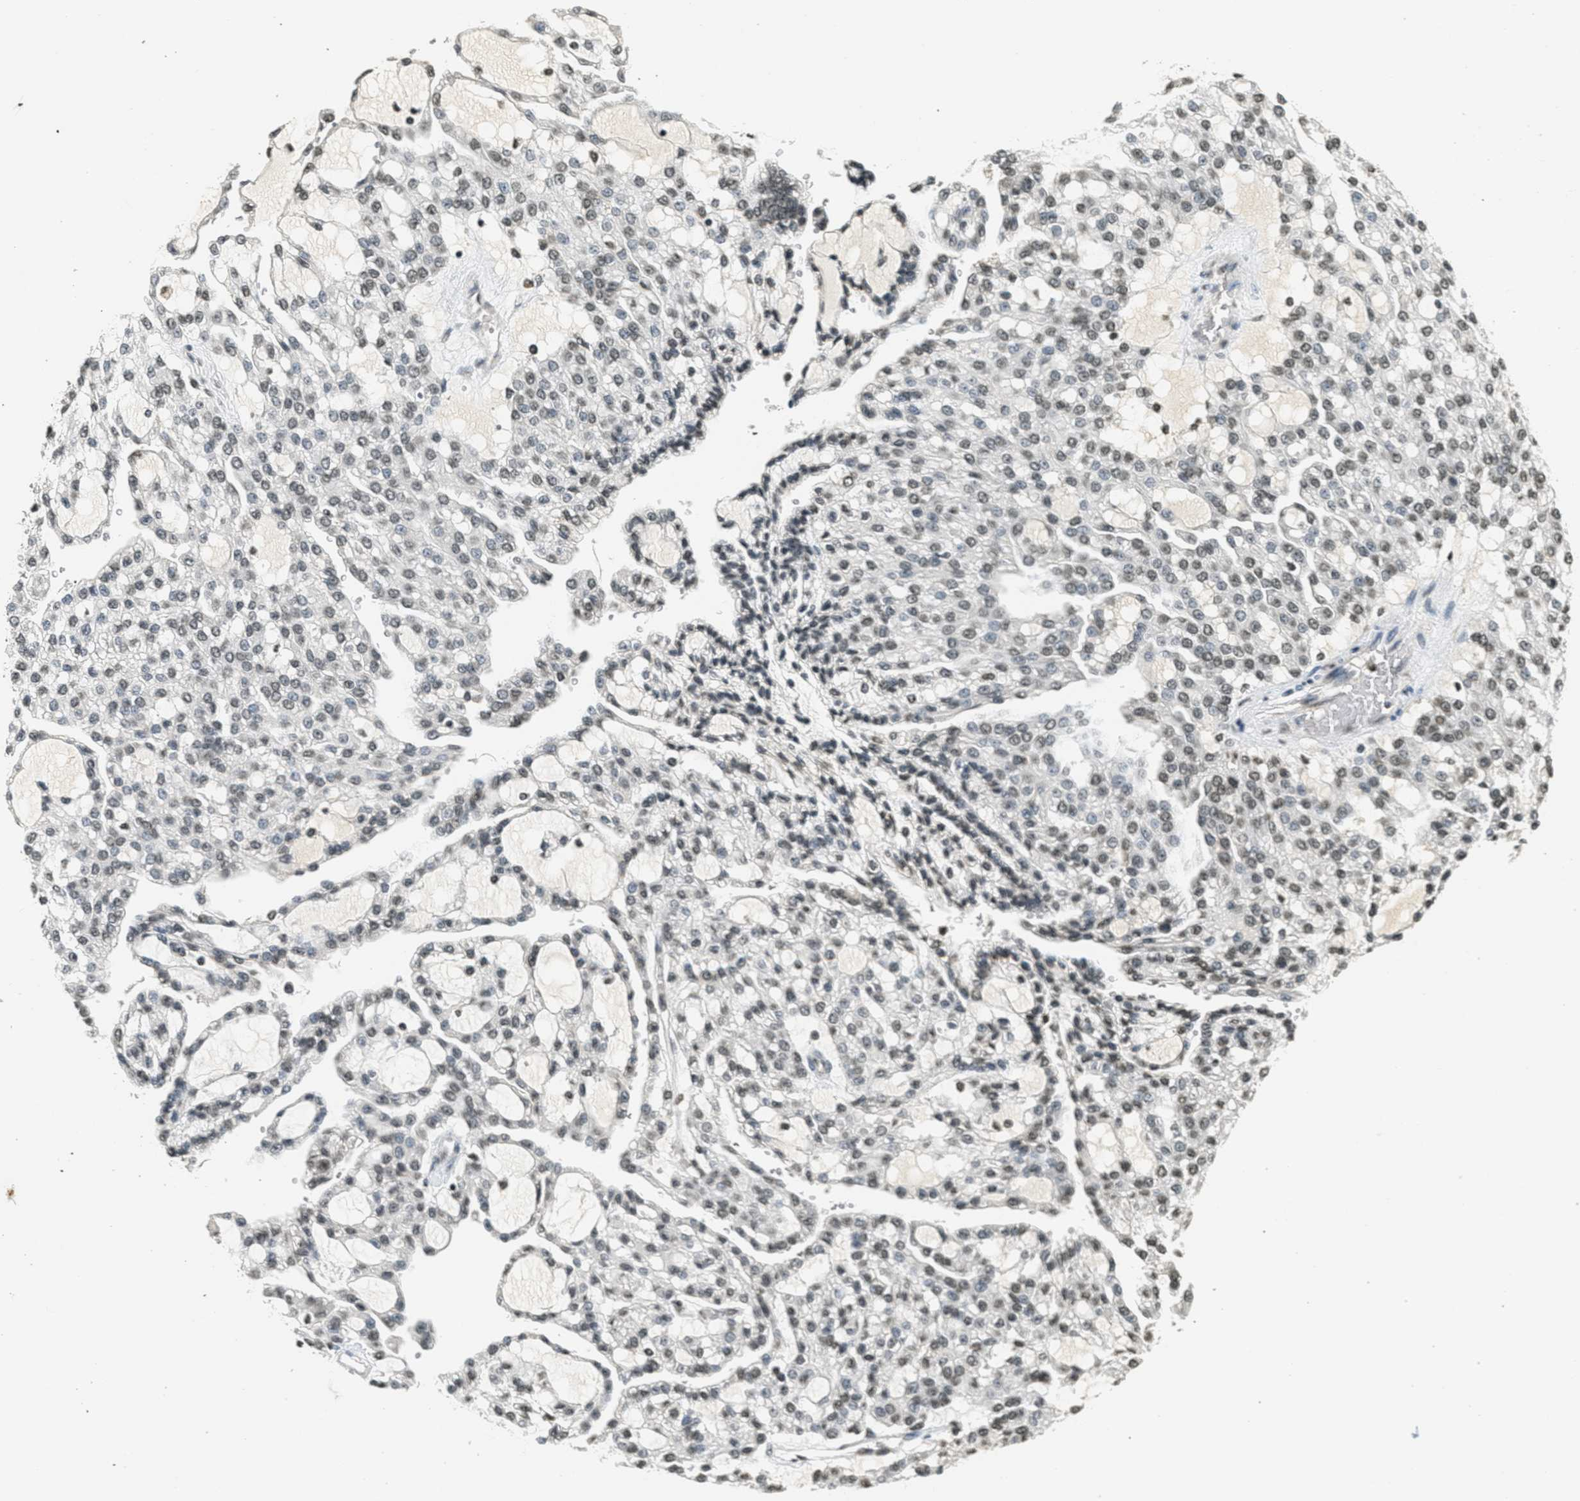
{"staining": {"intensity": "moderate", "quantity": "25%-75%", "location": "nuclear"}, "tissue": "renal cancer", "cell_type": "Tumor cells", "image_type": "cancer", "snomed": [{"axis": "morphology", "description": "Adenocarcinoma, NOS"}, {"axis": "topography", "description": "Kidney"}], "caption": "This micrograph shows immunohistochemistry staining of renal cancer, with medium moderate nuclear positivity in approximately 25%-75% of tumor cells.", "gene": "LDB2", "patient": {"sex": "male", "age": 63}}